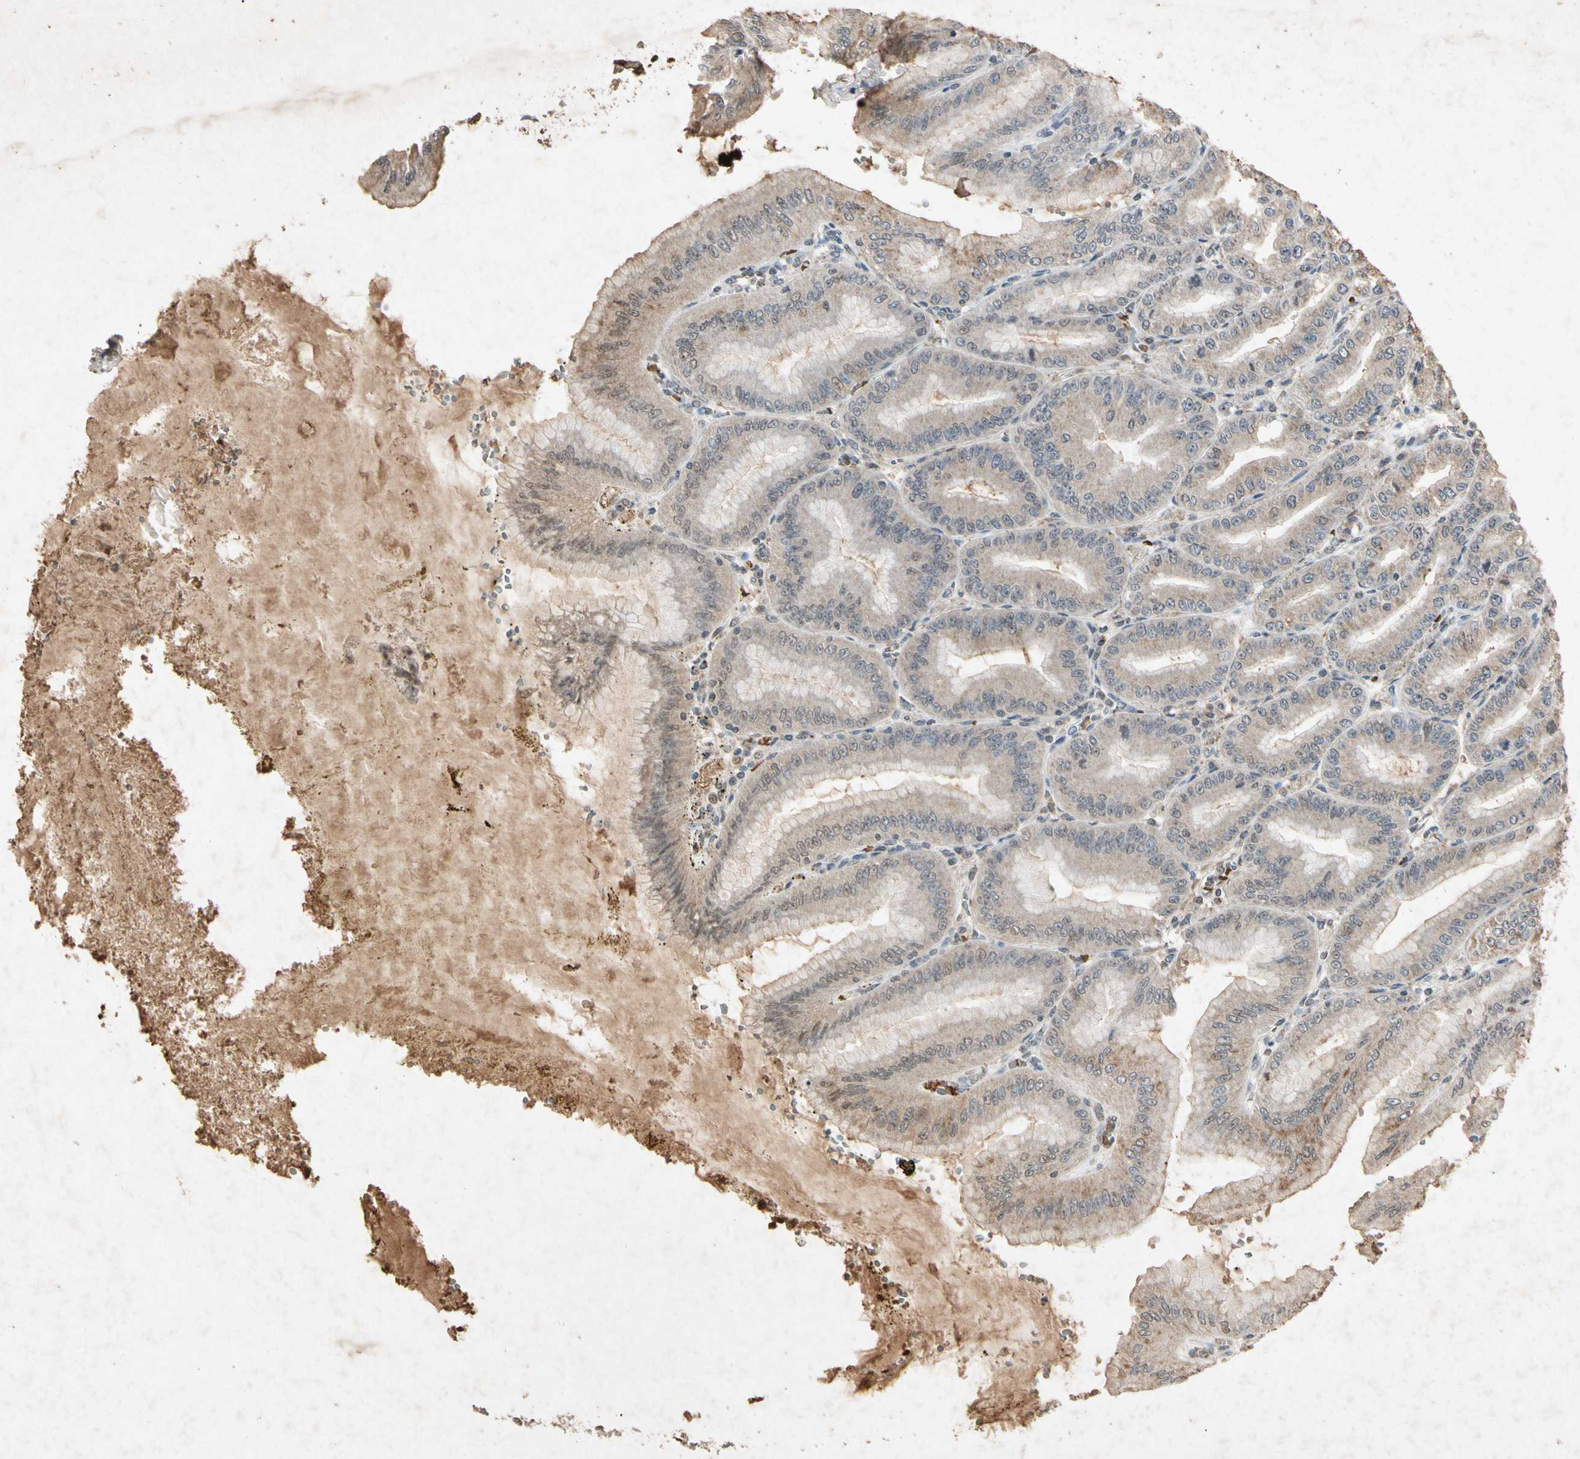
{"staining": {"intensity": "weak", "quantity": "25%-75%", "location": "cytoplasmic/membranous"}, "tissue": "stomach", "cell_type": "Glandular cells", "image_type": "normal", "snomed": [{"axis": "morphology", "description": "Normal tissue, NOS"}, {"axis": "topography", "description": "Stomach, lower"}], "caption": "A histopathology image of human stomach stained for a protein exhibits weak cytoplasmic/membranous brown staining in glandular cells. The staining was performed using DAB to visualize the protein expression in brown, while the nuclei were stained in blue with hematoxylin (Magnification: 20x).", "gene": "MSRB1", "patient": {"sex": "male", "age": 71}}